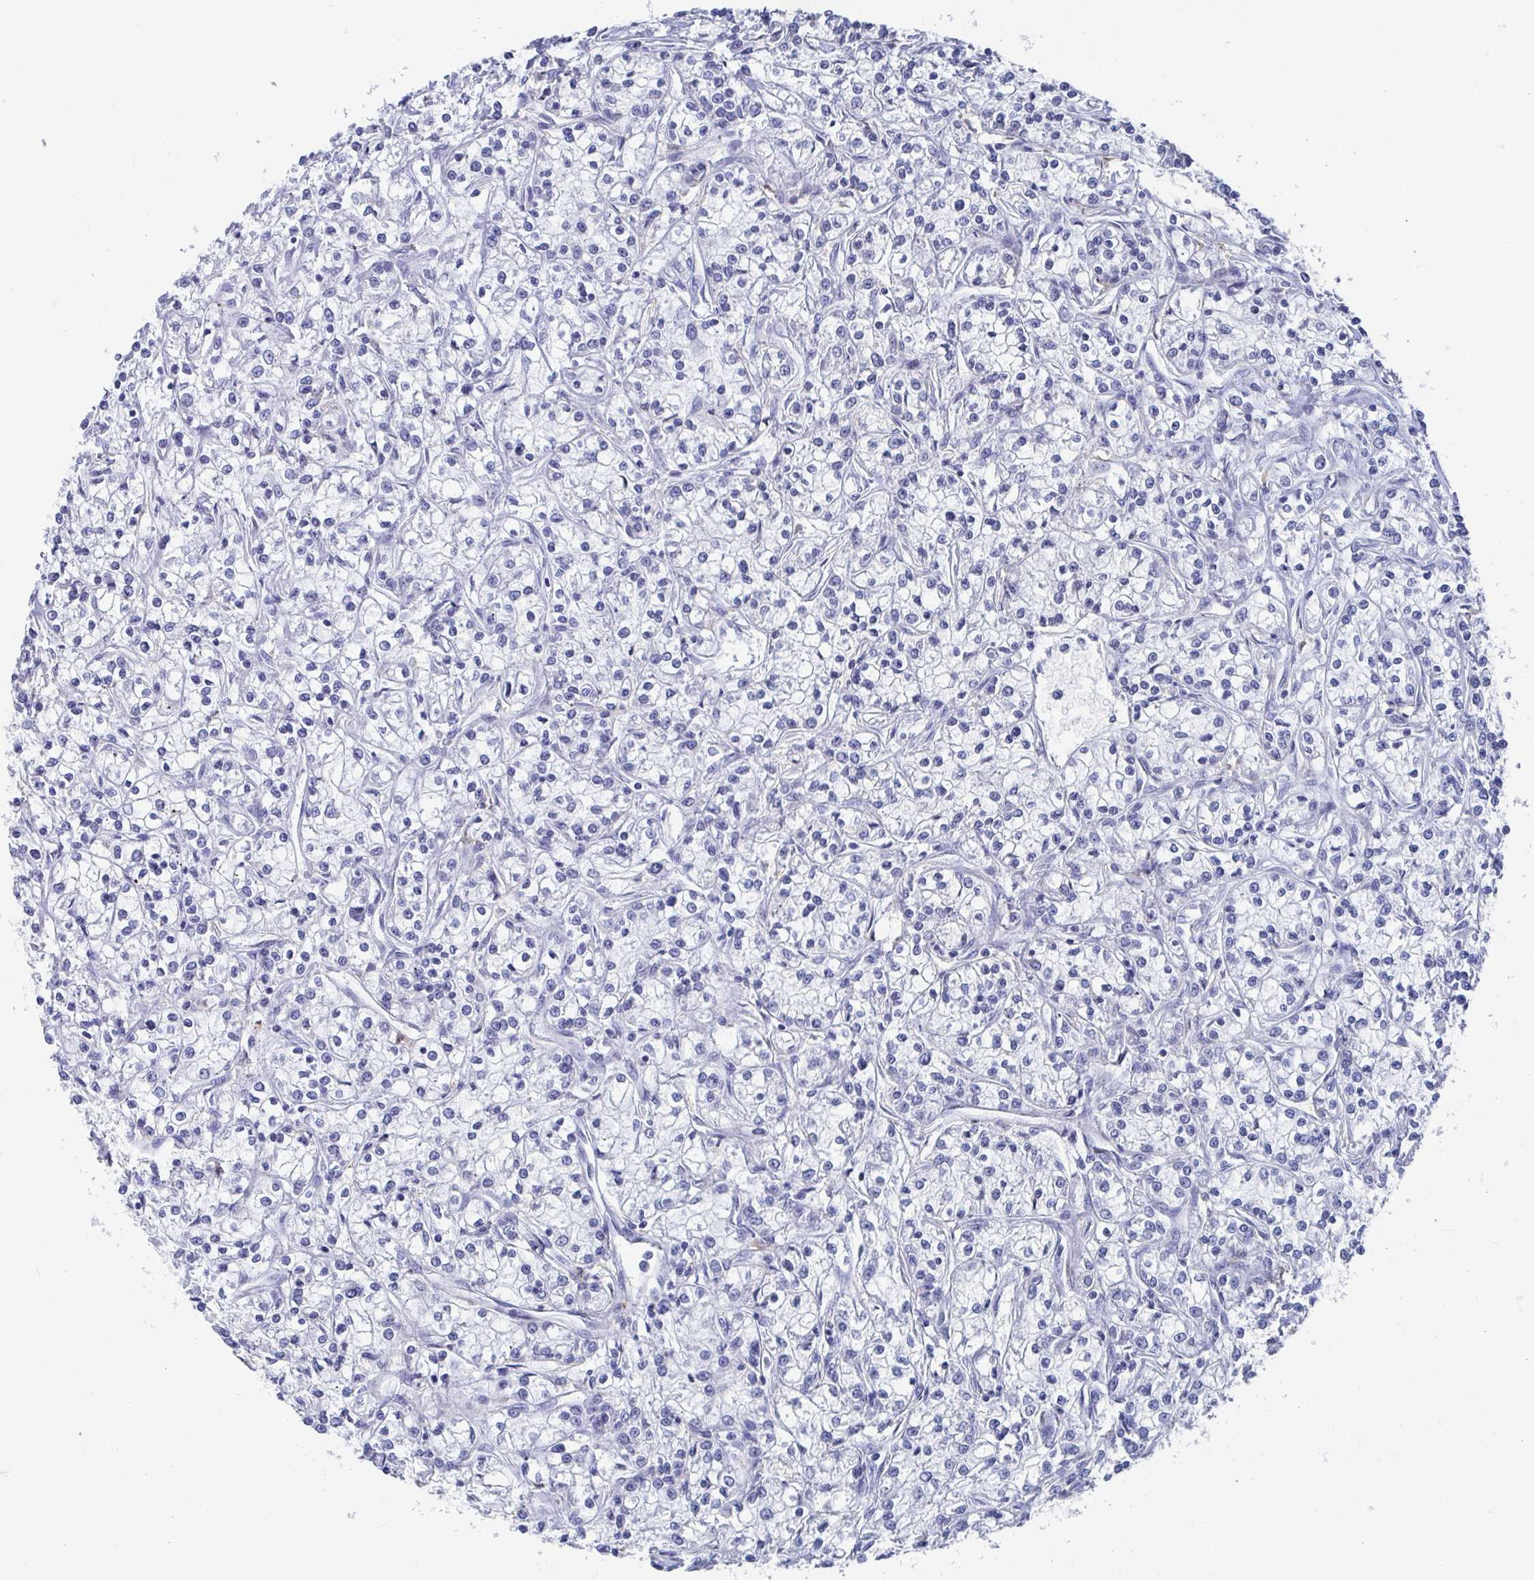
{"staining": {"intensity": "negative", "quantity": "none", "location": "none"}, "tissue": "renal cancer", "cell_type": "Tumor cells", "image_type": "cancer", "snomed": [{"axis": "morphology", "description": "Adenocarcinoma, NOS"}, {"axis": "topography", "description": "Kidney"}], "caption": "This is an immunohistochemistry photomicrograph of renal cancer. There is no expression in tumor cells.", "gene": "ZFP82", "patient": {"sex": "female", "age": 59}}